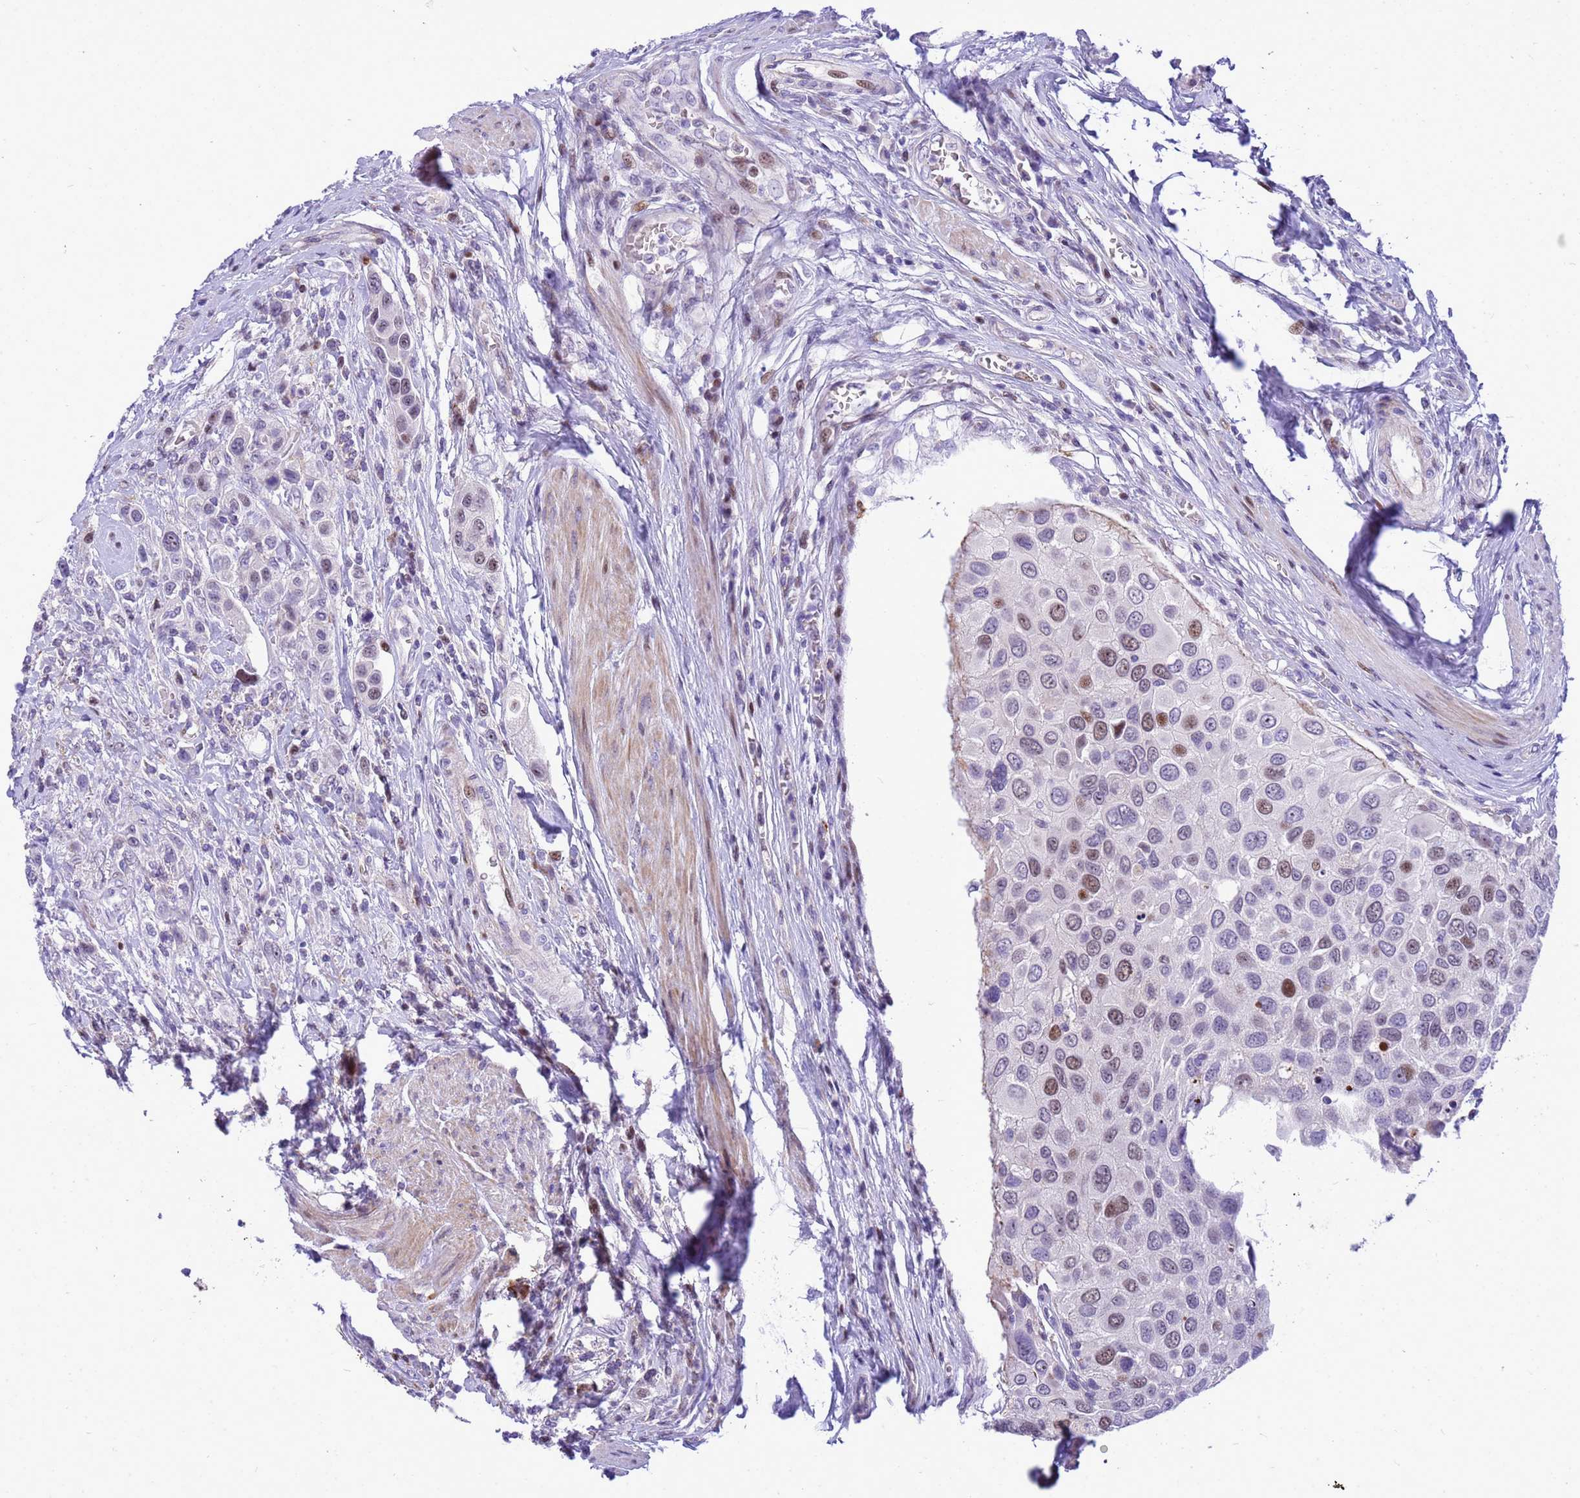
{"staining": {"intensity": "moderate", "quantity": "<25%", "location": "nuclear"}, "tissue": "urothelial cancer", "cell_type": "Tumor cells", "image_type": "cancer", "snomed": [{"axis": "morphology", "description": "Urothelial carcinoma, High grade"}, {"axis": "topography", "description": "Urinary bladder"}], "caption": "Urothelial cancer tissue displays moderate nuclear staining in approximately <25% of tumor cells", "gene": "ADAMTS7", "patient": {"sex": "male", "age": 50}}